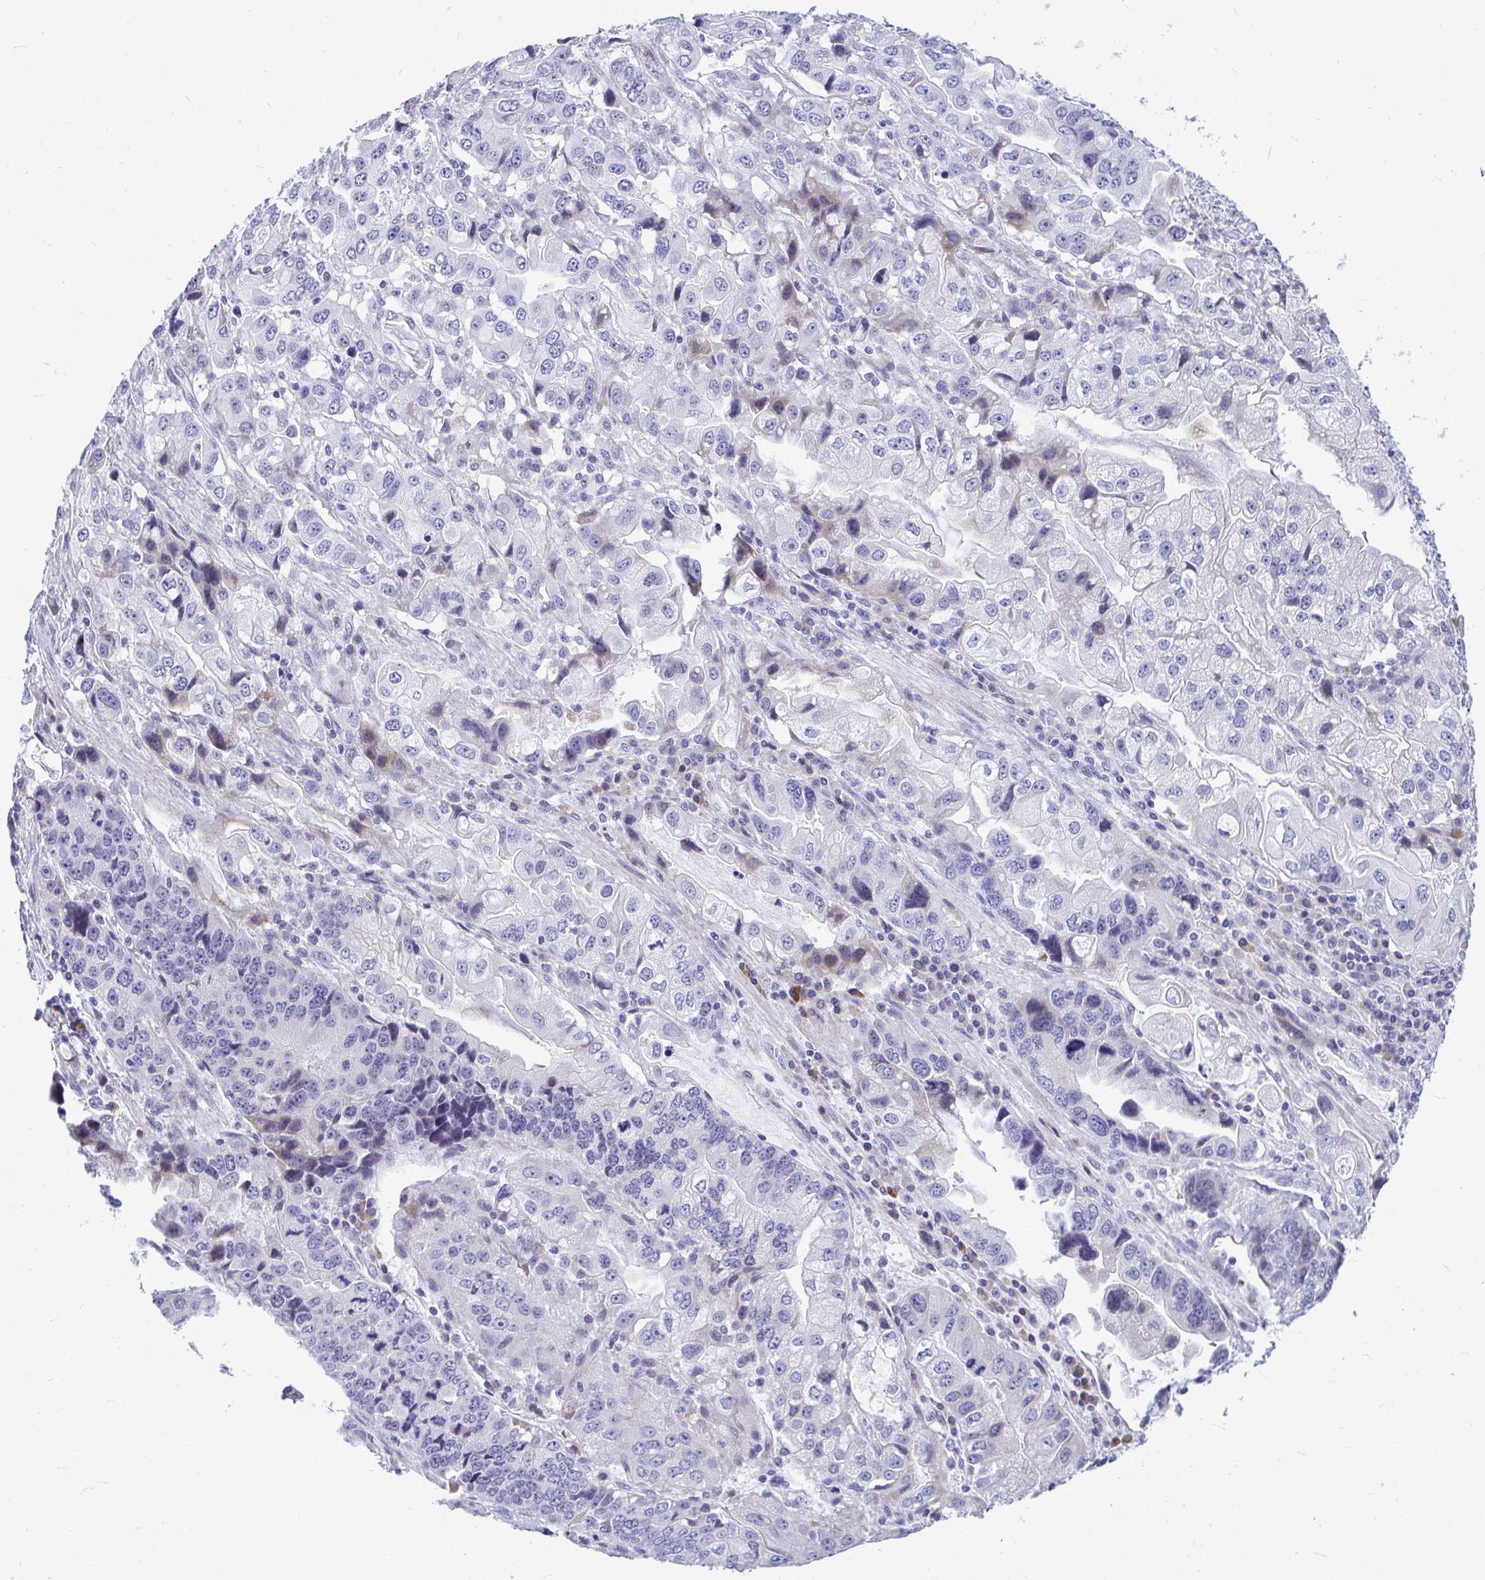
{"staining": {"intensity": "weak", "quantity": "<25%", "location": "cytoplasmic/membranous"}, "tissue": "stomach cancer", "cell_type": "Tumor cells", "image_type": "cancer", "snomed": [{"axis": "morphology", "description": "Adenocarcinoma, NOS"}, {"axis": "topography", "description": "Stomach, lower"}], "caption": "Immunohistochemical staining of human adenocarcinoma (stomach) shows no significant expression in tumor cells.", "gene": "ZSCAN25", "patient": {"sex": "female", "age": 93}}